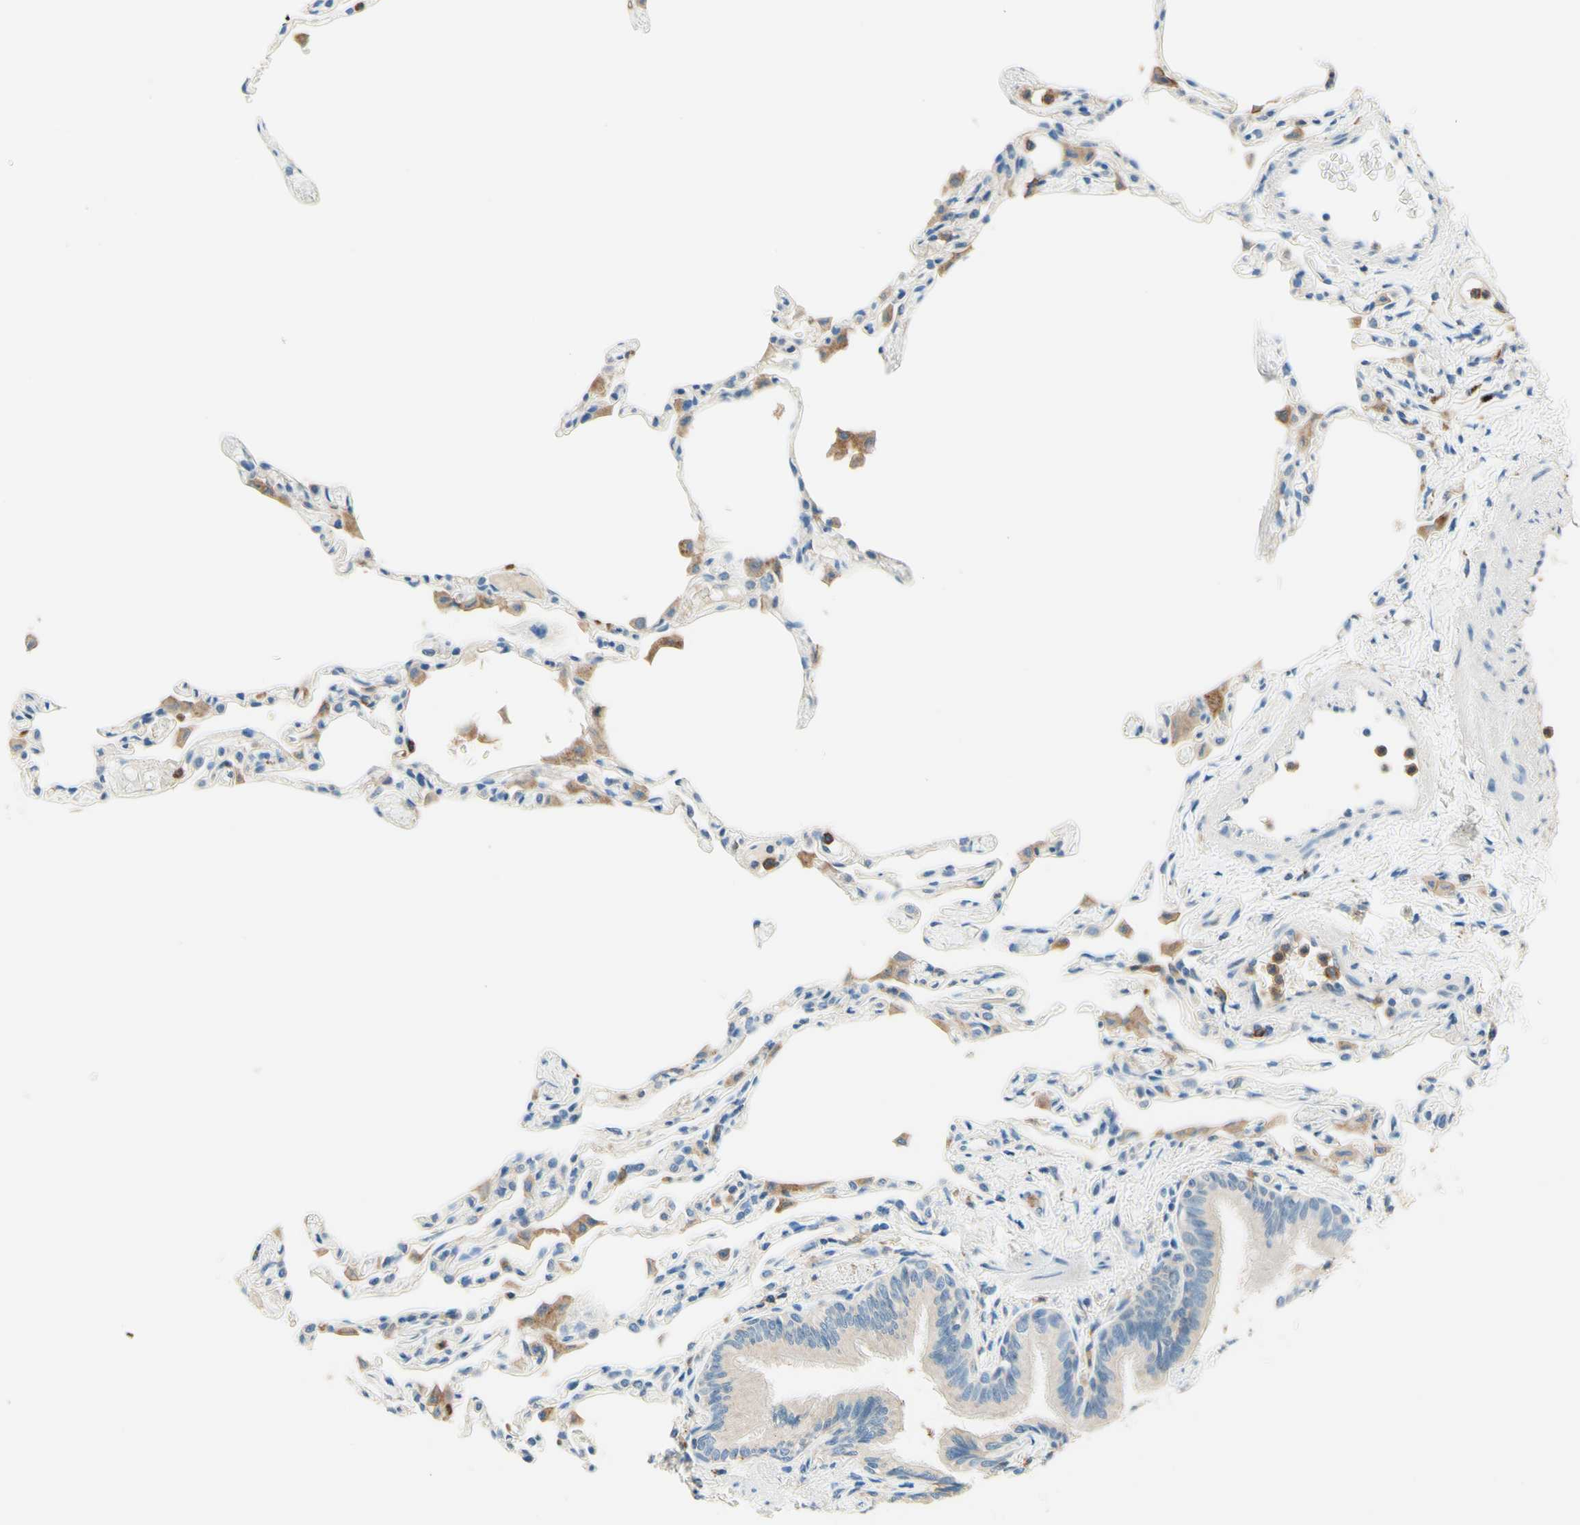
{"staining": {"intensity": "weak", "quantity": "25%-75%", "location": "cytoplasmic/membranous"}, "tissue": "lung", "cell_type": "Alveolar cells", "image_type": "normal", "snomed": [{"axis": "morphology", "description": "Normal tissue, NOS"}, {"axis": "topography", "description": "Lung"}], "caption": "An image showing weak cytoplasmic/membranous staining in approximately 25%-75% of alveolar cells in normal lung, as visualized by brown immunohistochemical staining.", "gene": "SIGLEC9", "patient": {"sex": "female", "age": 49}}